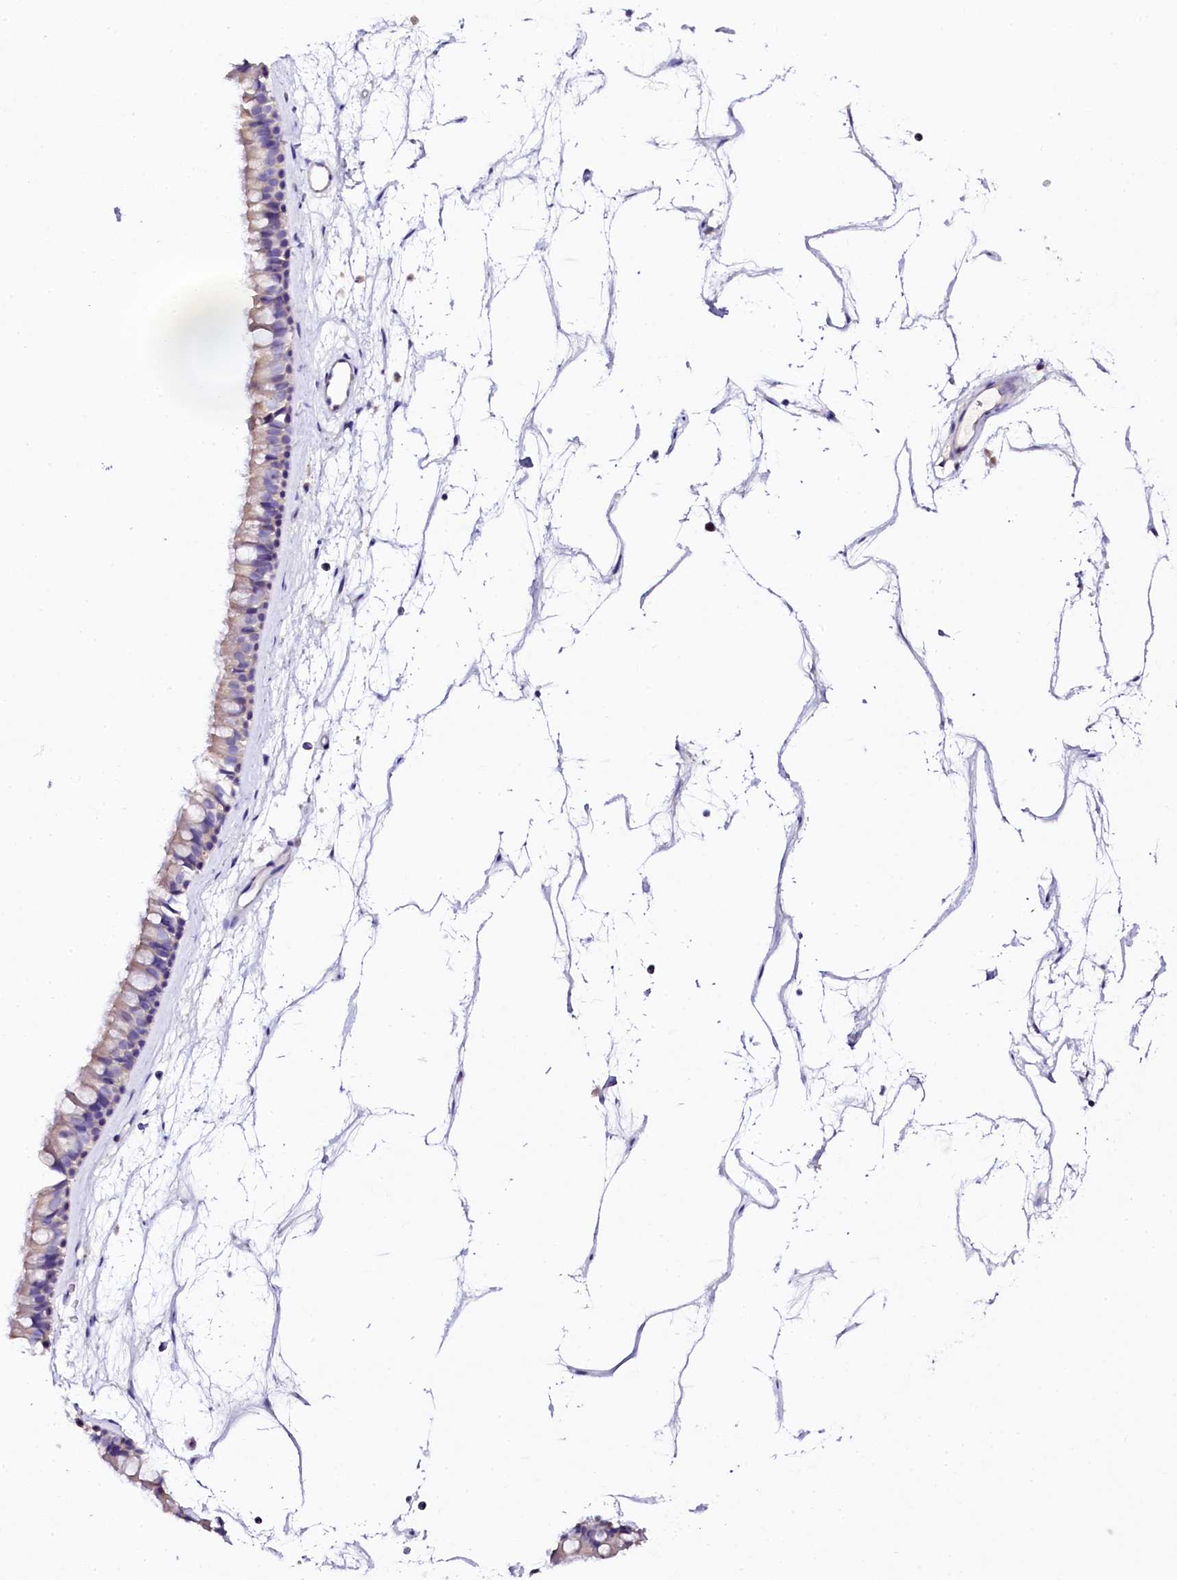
{"staining": {"intensity": "weak", "quantity": "<25%", "location": "cytoplasmic/membranous"}, "tissue": "nasopharynx", "cell_type": "Respiratory epithelial cells", "image_type": "normal", "snomed": [{"axis": "morphology", "description": "Normal tissue, NOS"}, {"axis": "topography", "description": "Nasopharynx"}], "caption": "This is a micrograph of immunohistochemistry (IHC) staining of unremarkable nasopharynx, which shows no staining in respiratory epithelial cells. (DAB (3,3'-diaminobenzidine) IHC visualized using brightfield microscopy, high magnification).", "gene": "NAA16", "patient": {"sex": "male", "age": 64}}